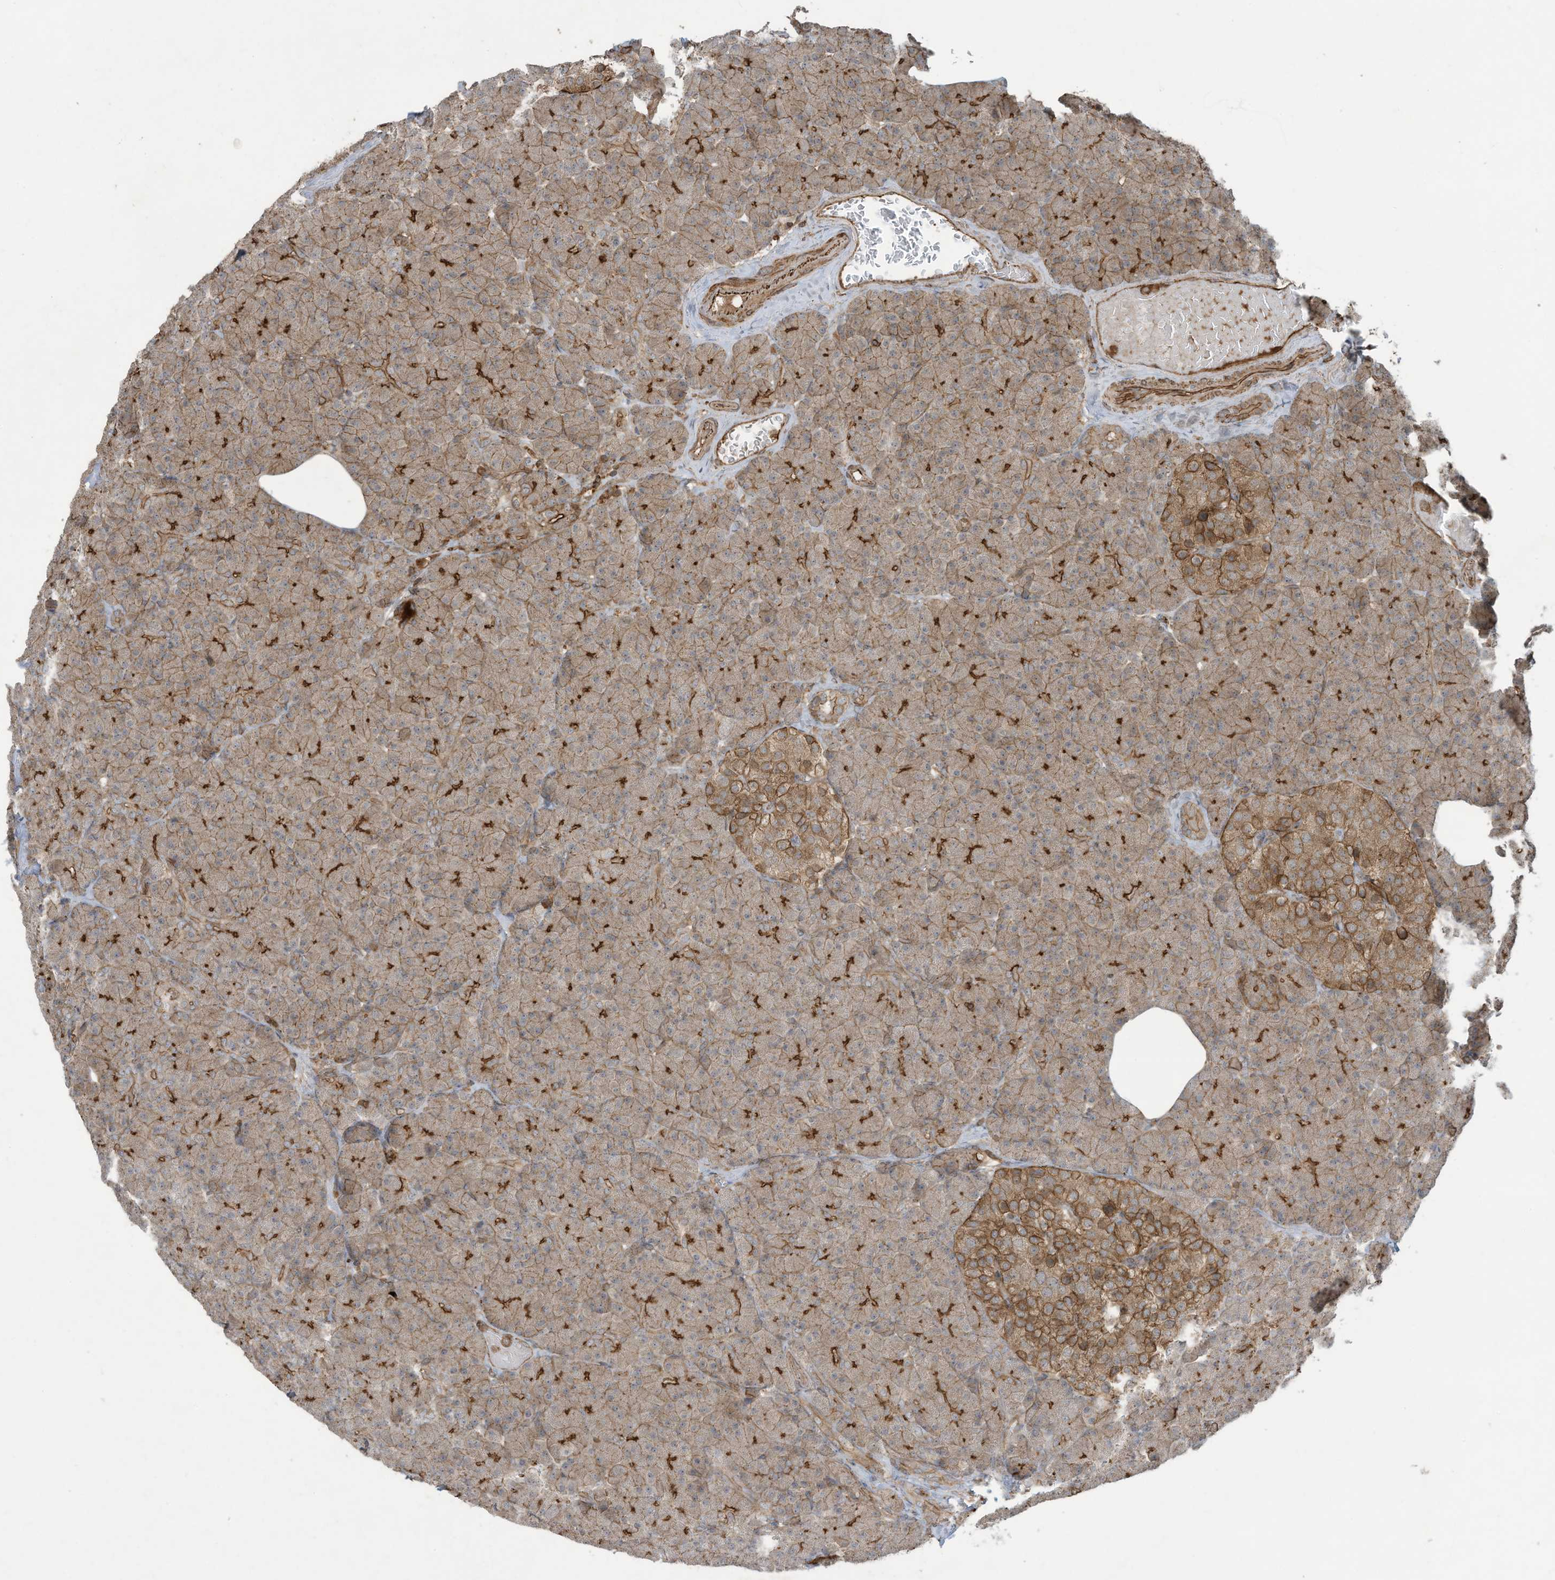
{"staining": {"intensity": "strong", "quantity": "25%-75%", "location": "cytoplasmic/membranous"}, "tissue": "pancreas", "cell_type": "Exocrine glandular cells", "image_type": "normal", "snomed": [{"axis": "morphology", "description": "Normal tissue, NOS"}, {"axis": "topography", "description": "Pancreas"}], "caption": "Immunohistochemical staining of unremarkable pancreas displays 25%-75% levels of strong cytoplasmic/membranous protein staining in about 25%-75% of exocrine glandular cells.", "gene": "DDIT4", "patient": {"sex": "female", "age": 43}}